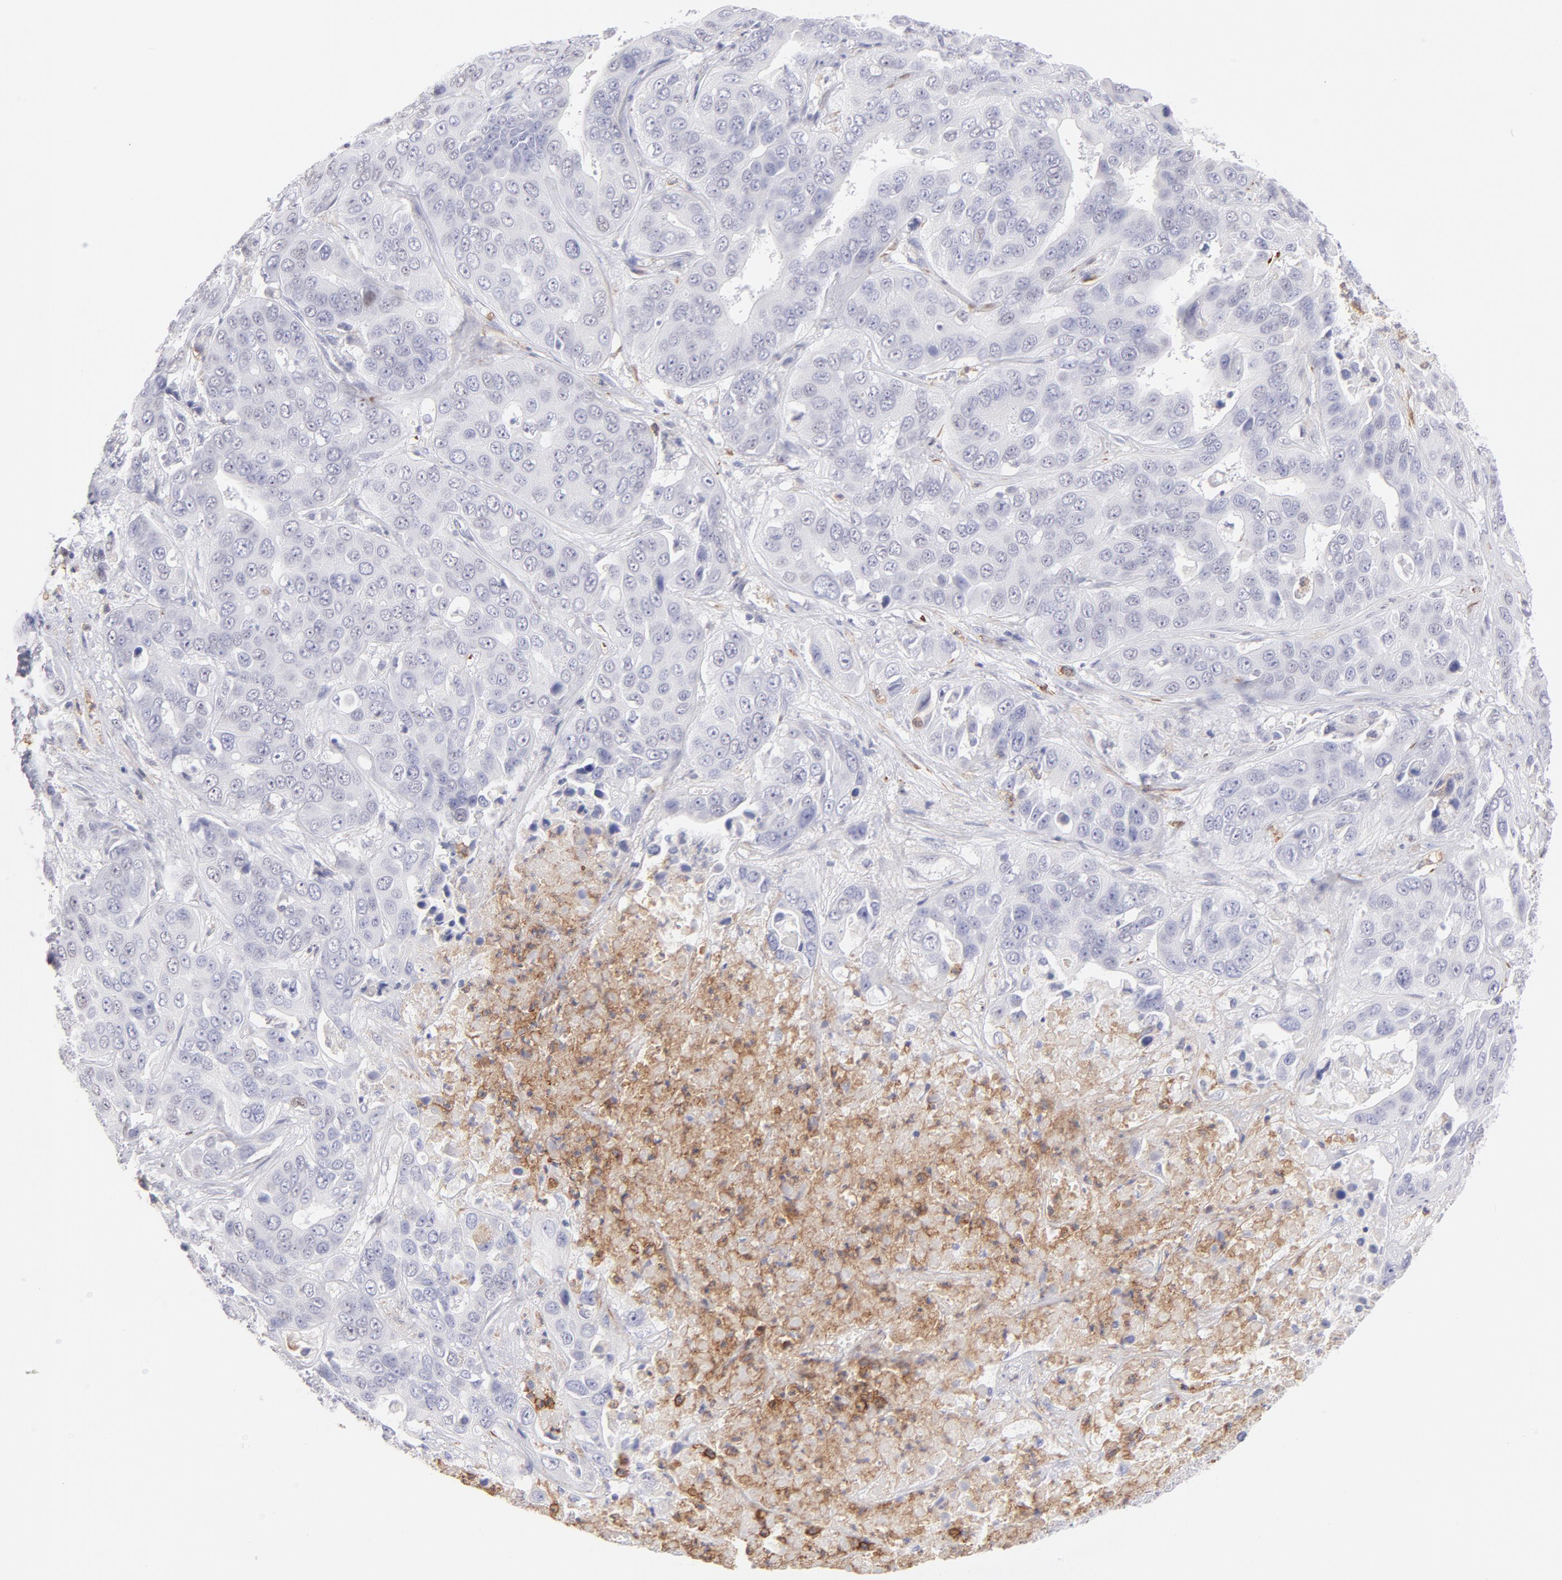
{"staining": {"intensity": "negative", "quantity": "none", "location": "none"}, "tissue": "liver cancer", "cell_type": "Tumor cells", "image_type": "cancer", "snomed": [{"axis": "morphology", "description": "Cholangiocarcinoma"}, {"axis": "topography", "description": "Liver"}], "caption": "Immunohistochemistry of liver cancer shows no positivity in tumor cells. (DAB IHC, high magnification).", "gene": "LTB4R", "patient": {"sex": "female", "age": 52}}